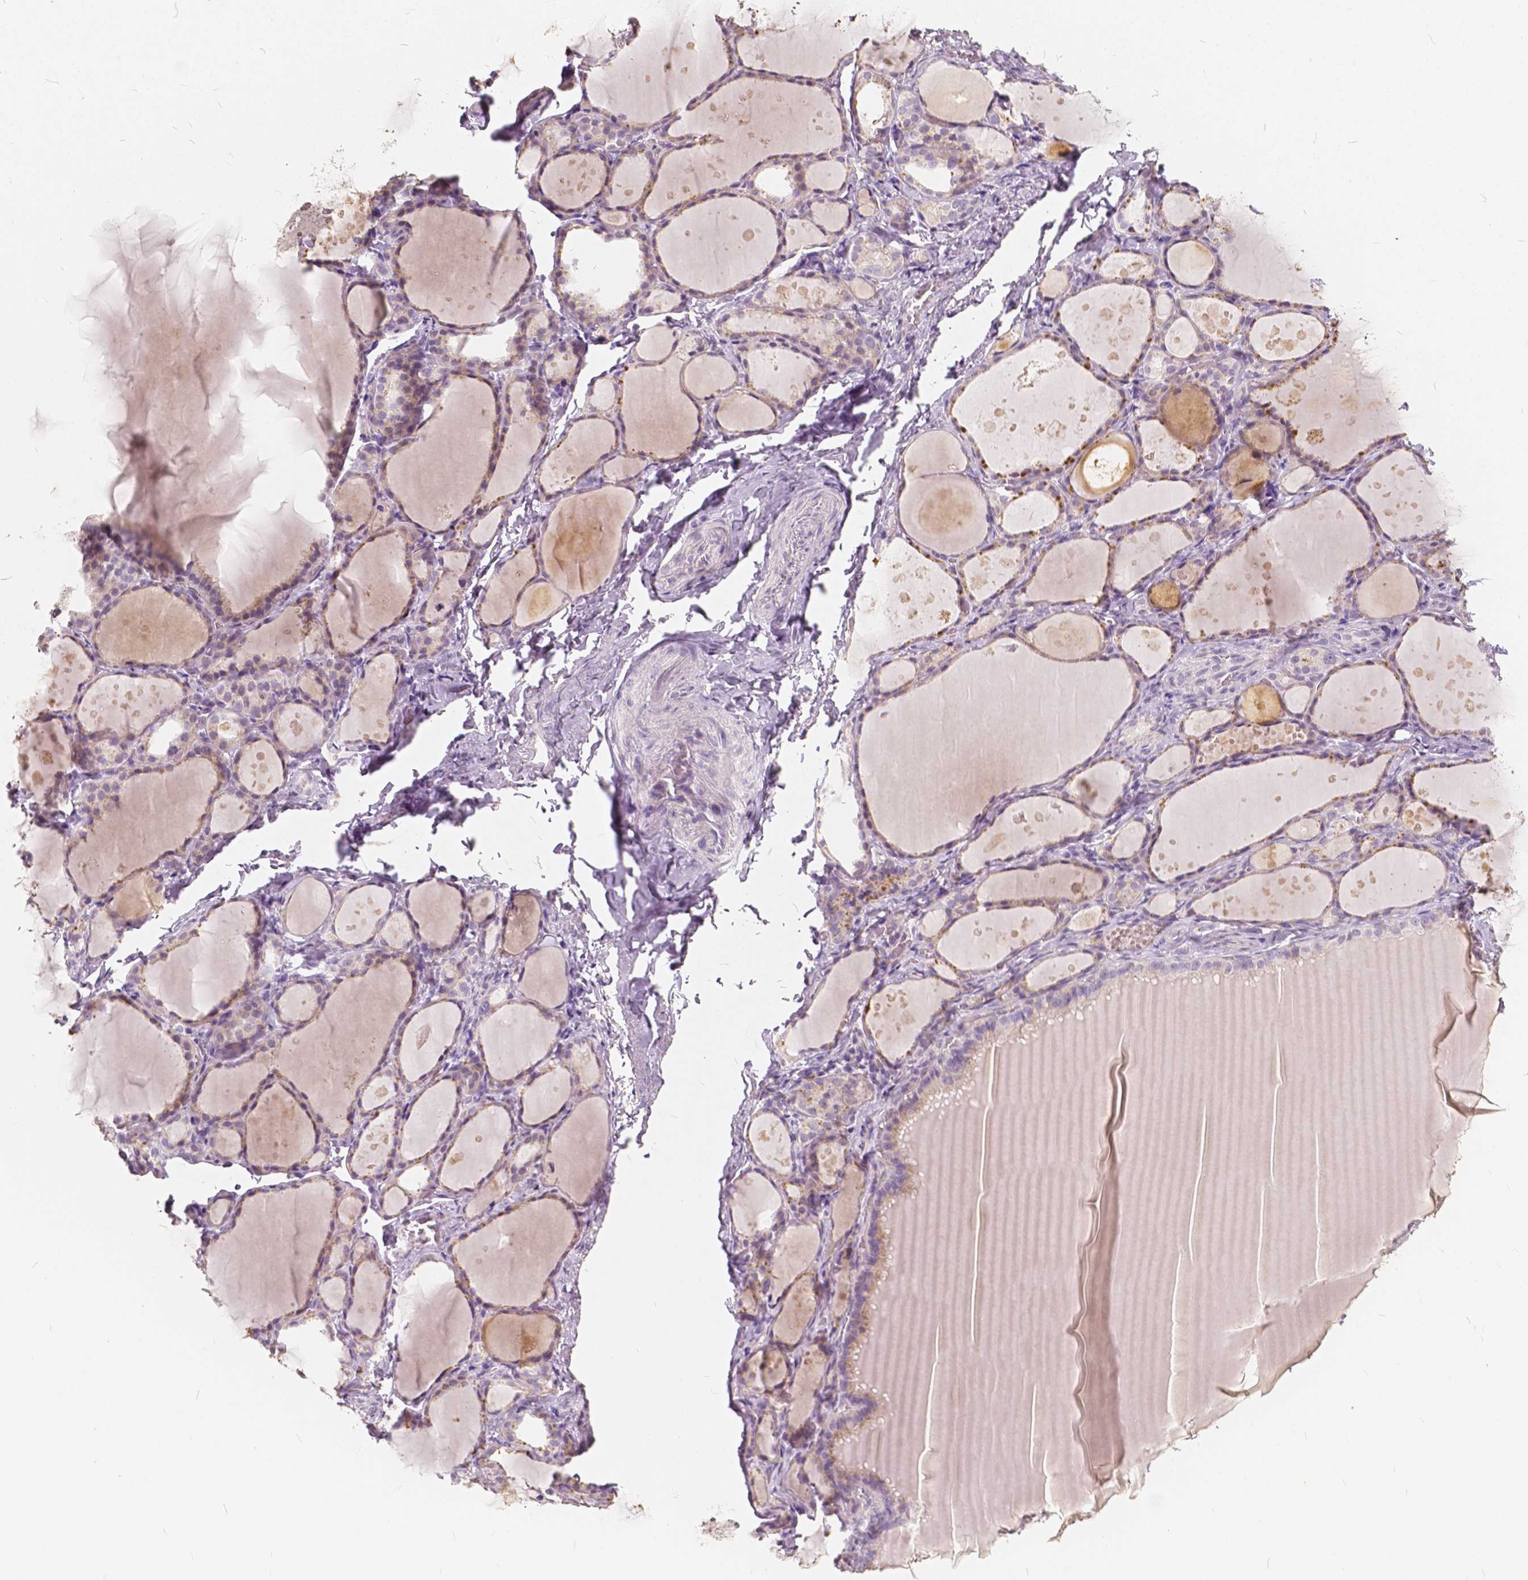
{"staining": {"intensity": "weak", "quantity": "25%-75%", "location": "cytoplasmic/membranous"}, "tissue": "thyroid gland", "cell_type": "Glandular cells", "image_type": "normal", "snomed": [{"axis": "morphology", "description": "Normal tissue, NOS"}, {"axis": "topography", "description": "Thyroid gland"}], "caption": "This histopathology image reveals immunohistochemistry staining of benign thyroid gland, with low weak cytoplasmic/membranous positivity in approximately 25%-75% of glandular cells.", "gene": "SLC7A8", "patient": {"sex": "male", "age": 68}}